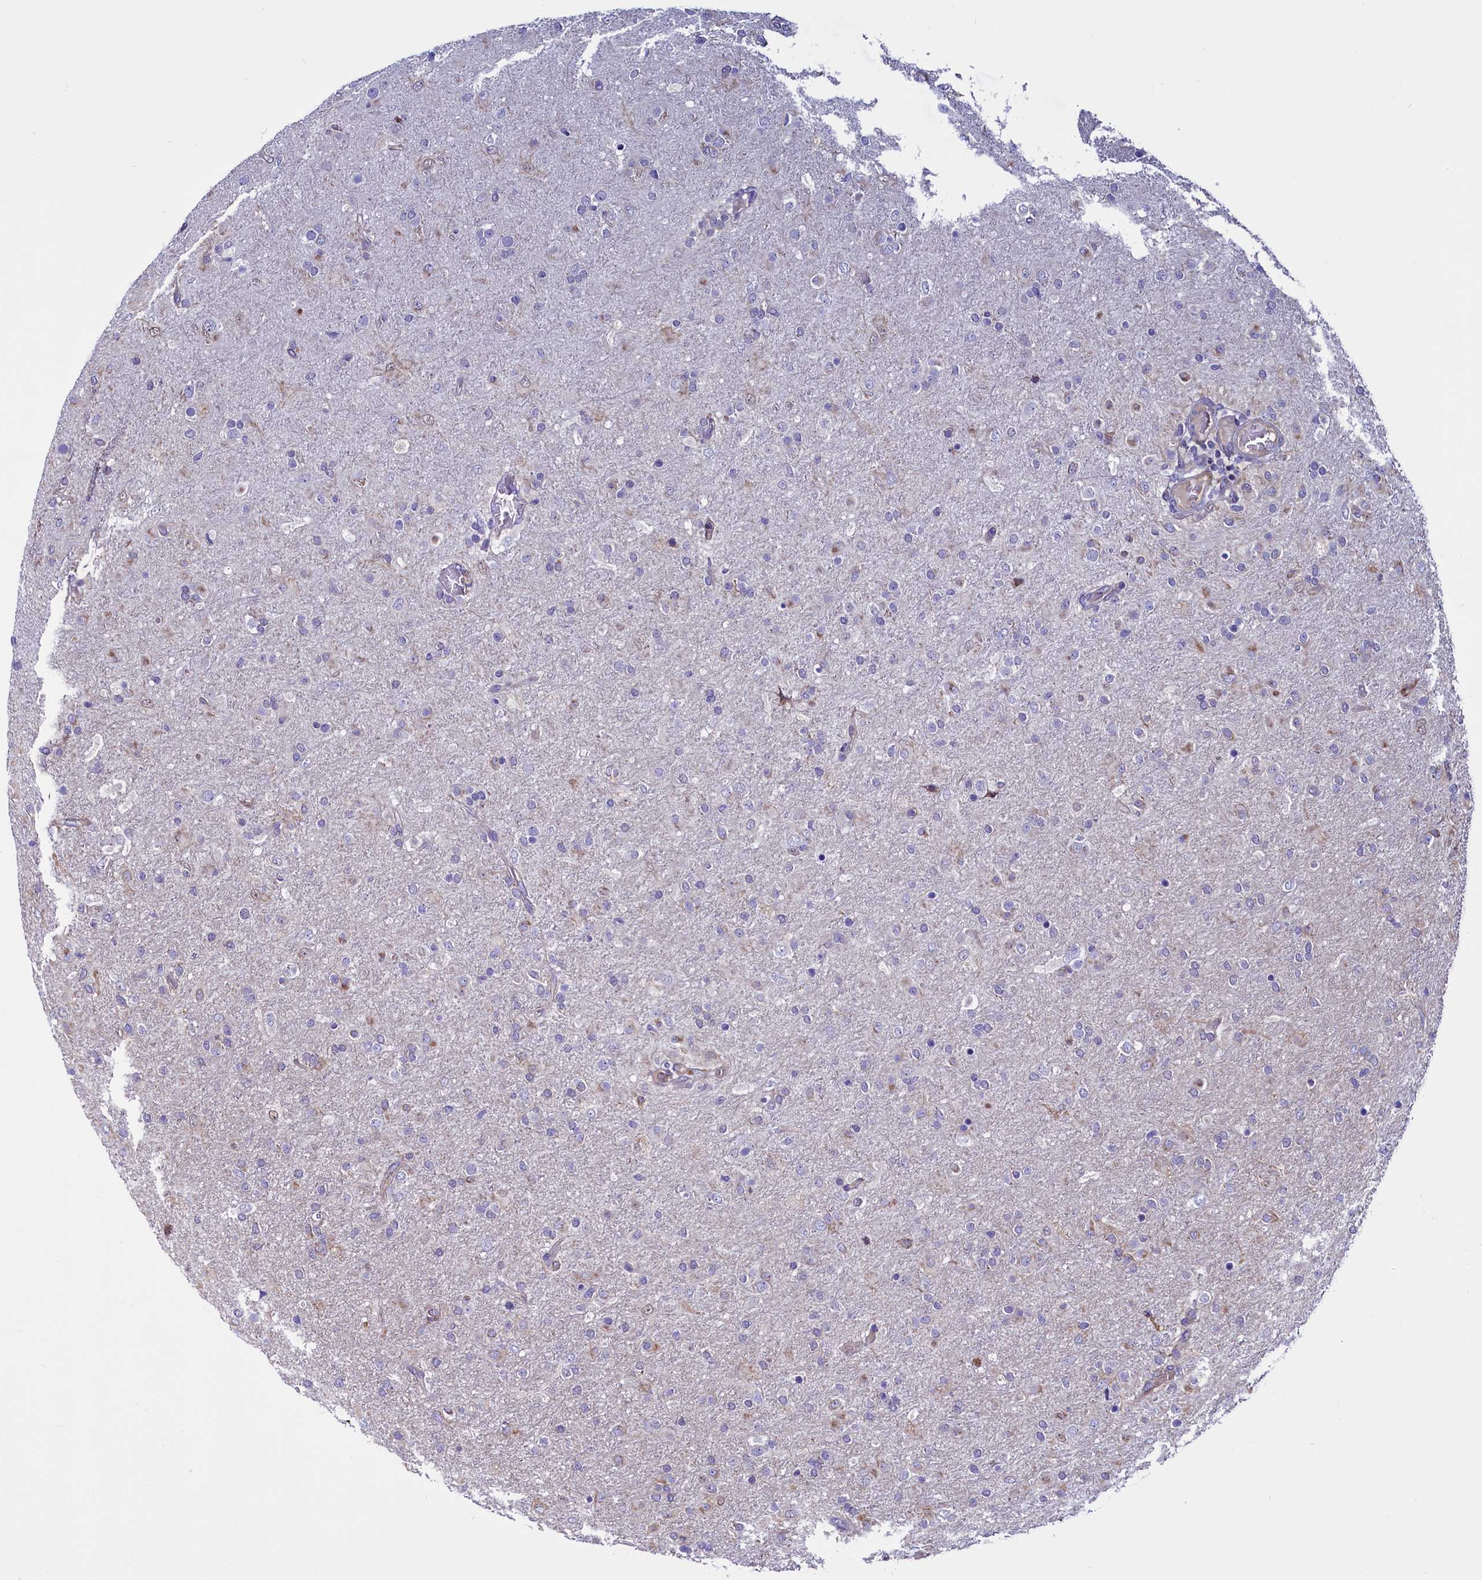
{"staining": {"intensity": "negative", "quantity": "none", "location": "none"}, "tissue": "glioma", "cell_type": "Tumor cells", "image_type": "cancer", "snomed": [{"axis": "morphology", "description": "Glioma, malignant, Low grade"}, {"axis": "topography", "description": "Brain"}], "caption": "A micrograph of glioma stained for a protein reveals no brown staining in tumor cells.", "gene": "PDILT", "patient": {"sex": "male", "age": 65}}